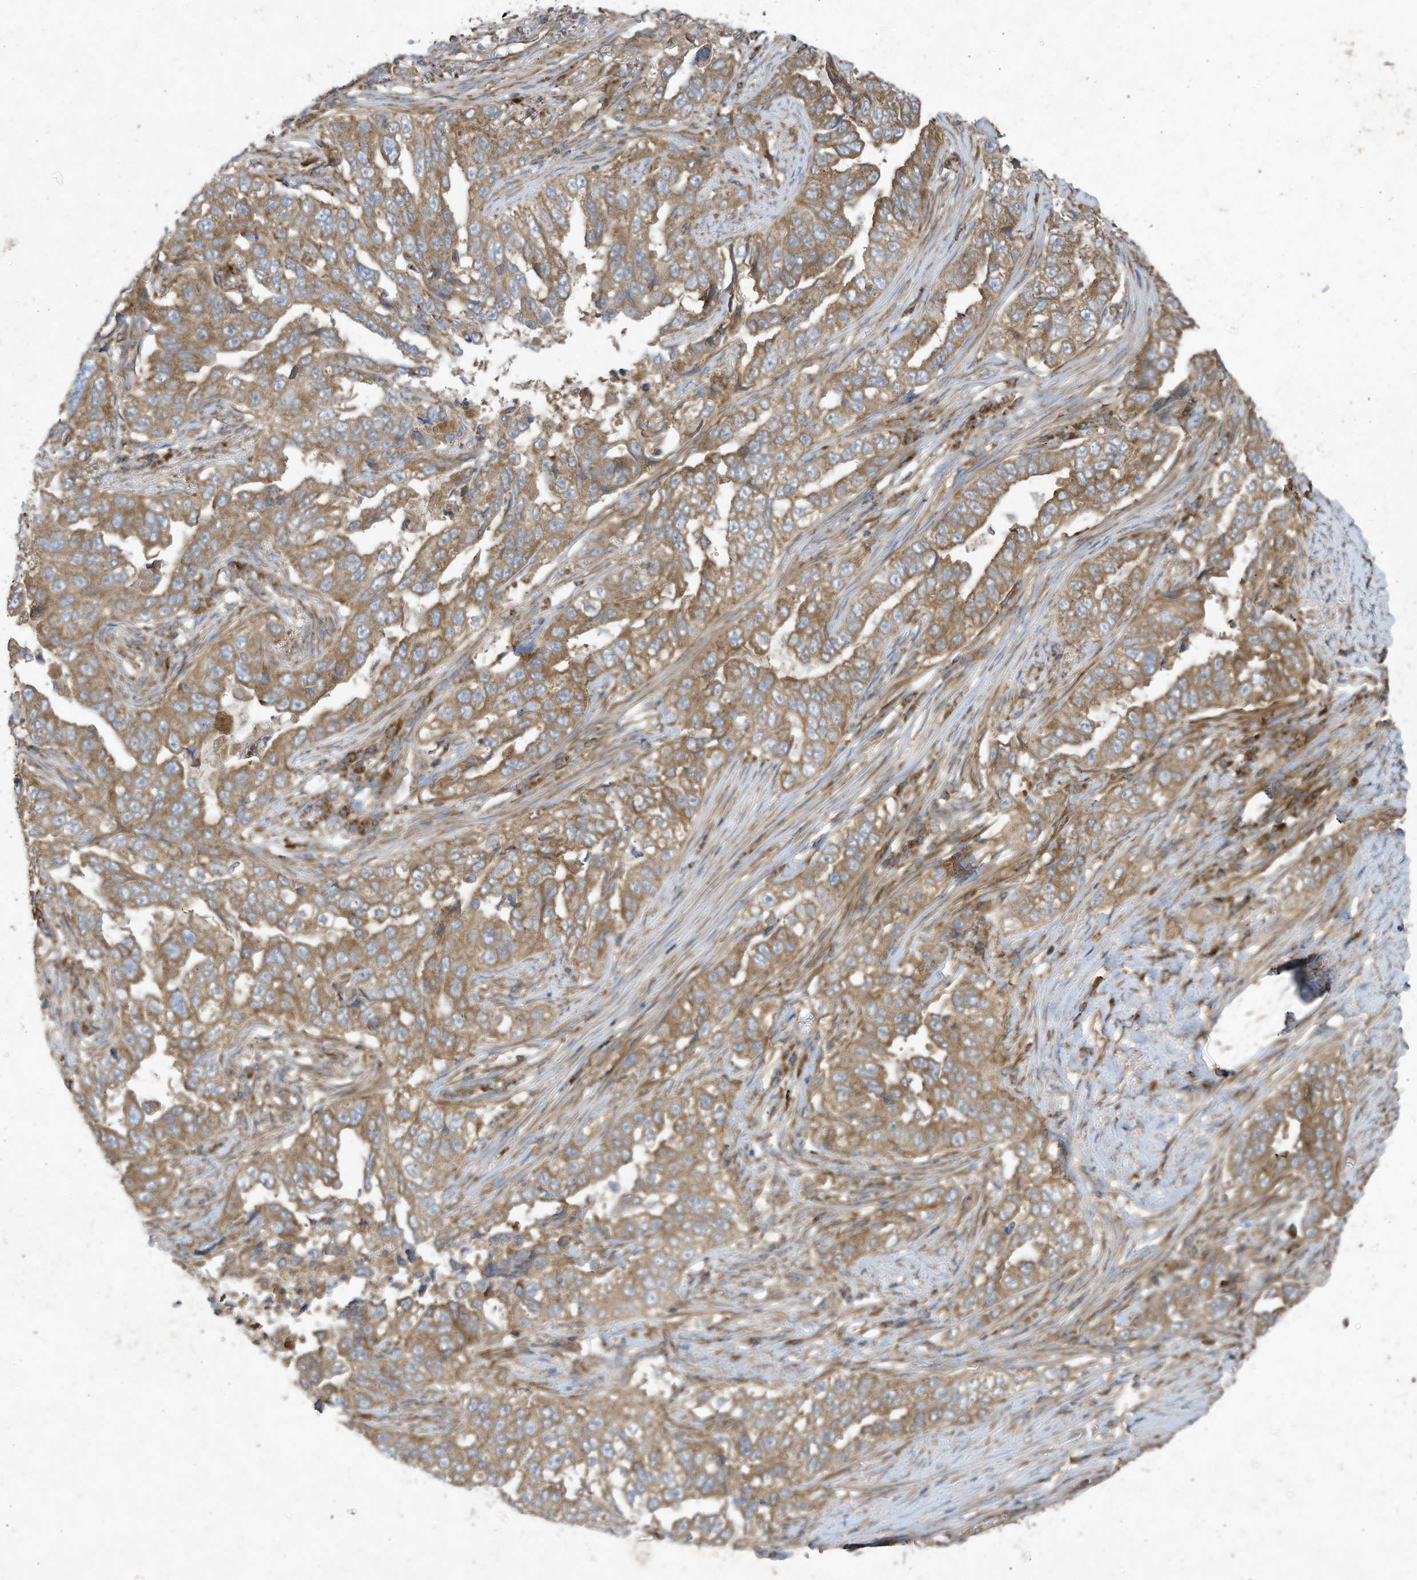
{"staining": {"intensity": "moderate", "quantity": ">75%", "location": "cytoplasmic/membranous"}, "tissue": "lung cancer", "cell_type": "Tumor cells", "image_type": "cancer", "snomed": [{"axis": "morphology", "description": "Adenocarcinoma, NOS"}, {"axis": "topography", "description": "Lung"}], "caption": "DAB immunohistochemical staining of lung adenocarcinoma exhibits moderate cytoplasmic/membranous protein expression in approximately >75% of tumor cells. The staining is performed using DAB brown chromogen to label protein expression. The nuclei are counter-stained blue using hematoxylin.", "gene": "SYNJ2", "patient": {"sex": "female", "age": 51}}